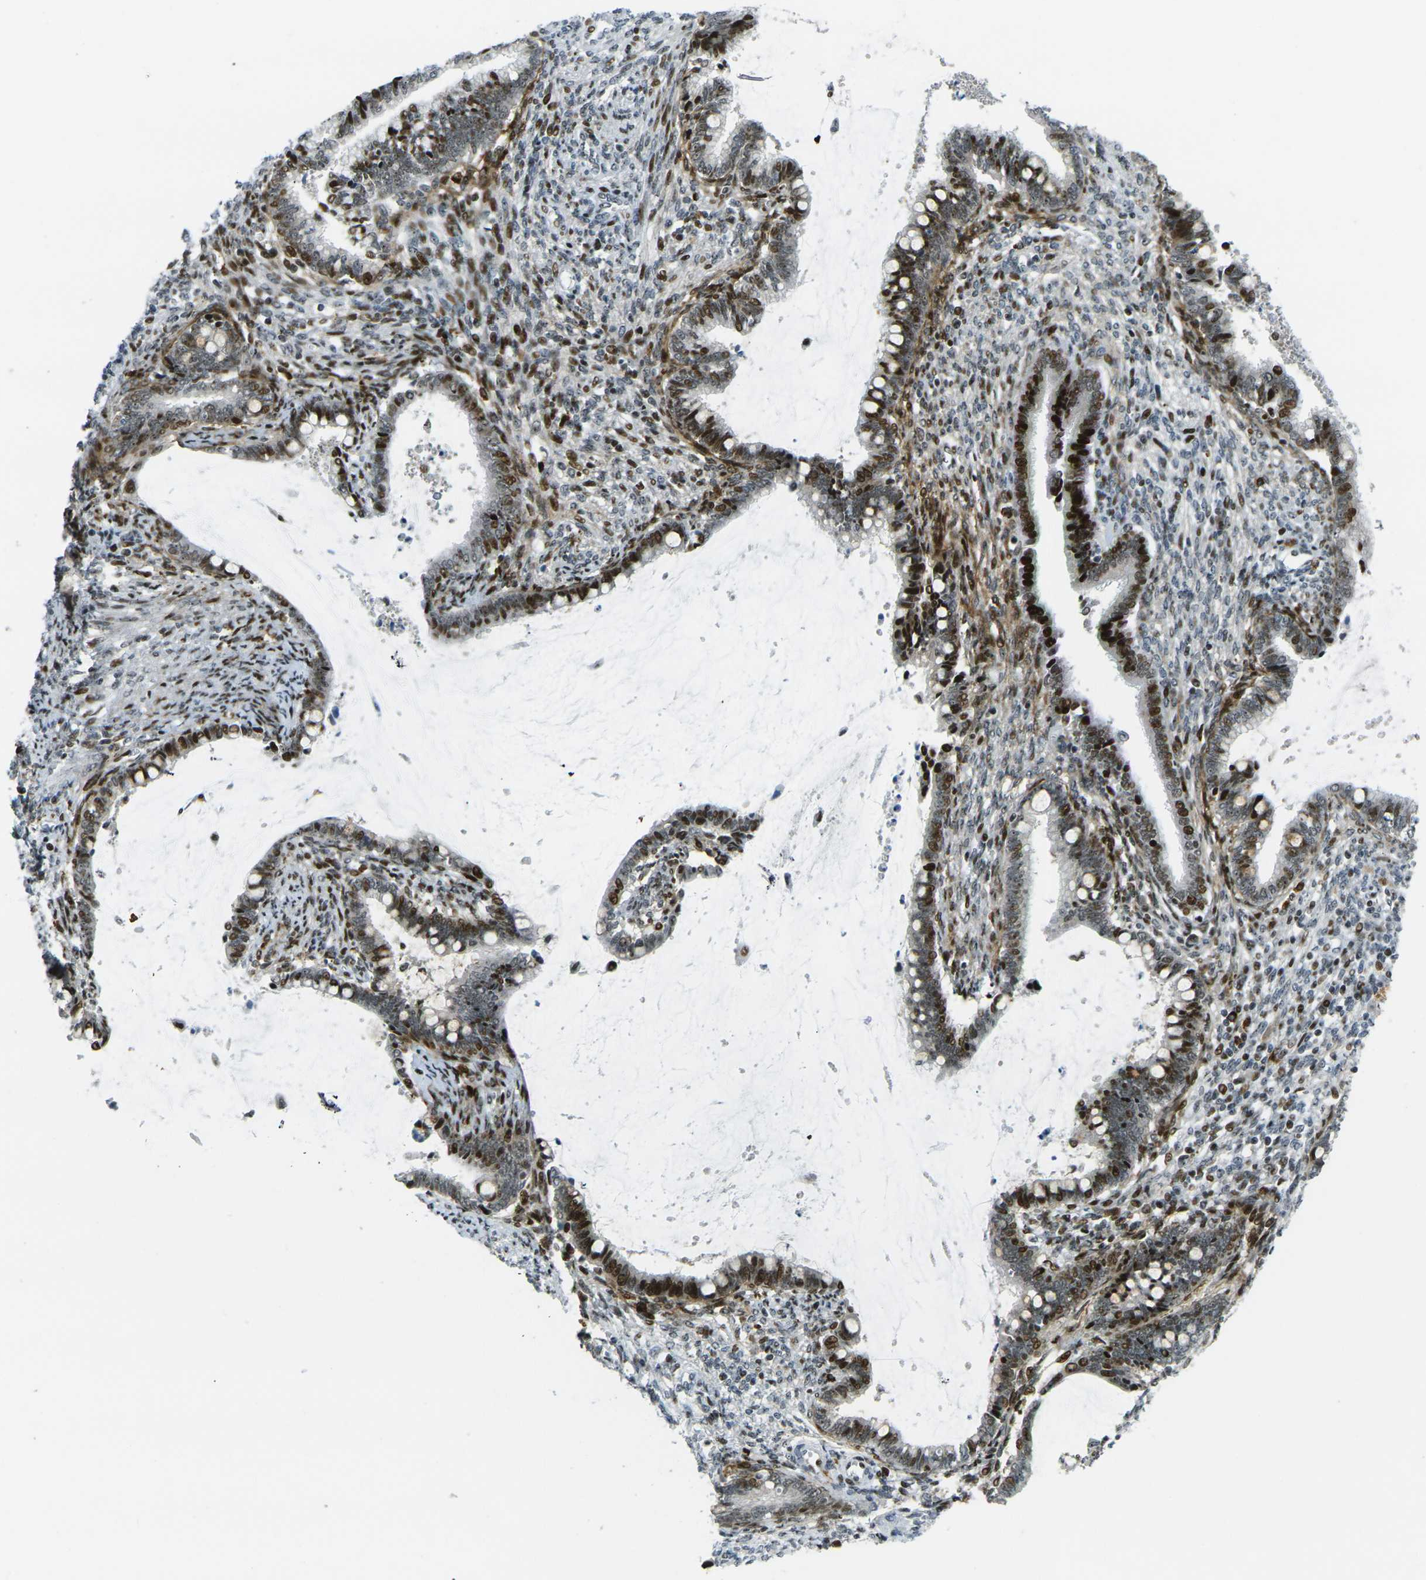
{"staining": {"intensity": "strong", "quantity": ">75%", "location": "nuclear"}, "tissue": "cervical cancer", "cell_type": "Tumor cells", "image_type": "cancer", "snomed": [{"axis": "morphology", "description": "Adenocarcinoma, NOS"}, {"axis": "topography", "description": "Cervix"}], "caption": "Strong nuclear protein expression is seen in about >75% of tumor cells in cervical adenocarcinoma.", "gene": "UBE2C", "patient": {"sex": "female", "age": 44}}